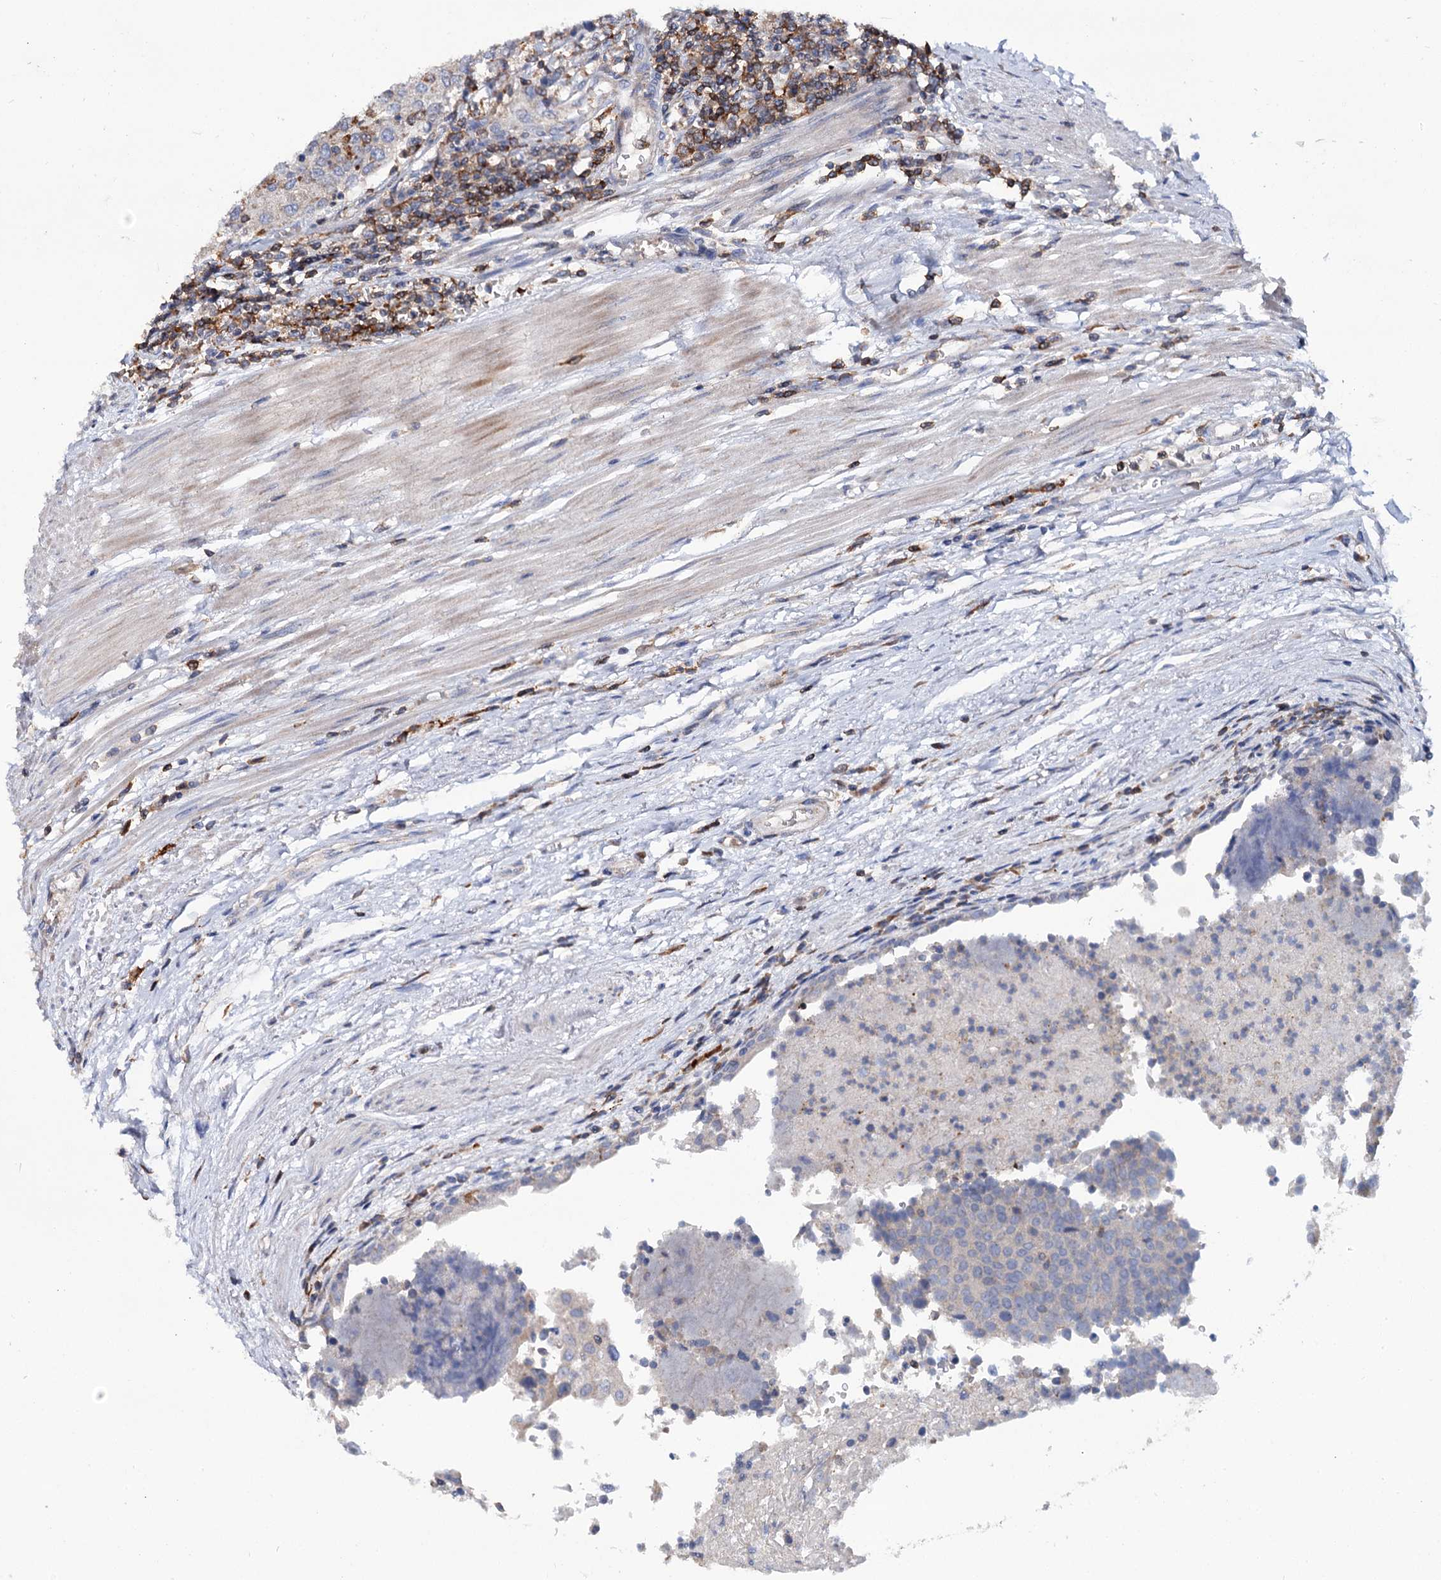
{"staining": {"intensity": "negative", "quantity": "none", "location": "none"}, "tissue": "urothelial cancer", "cell_type": "Tumor cells", "image_type": "cancer", "snomed": [{"axis": "morphology", "description": "Urothelial carcinoma, High grade"}, {"axis": "topography", "description": "Urinary bladder"}], "caption": "DAB immunohistochemical staining of human urothelial cancer reveals no significant positivity in tumor cells.", "gene": "UBASH3B", "patient": {"sex": "female", "age": 85}}